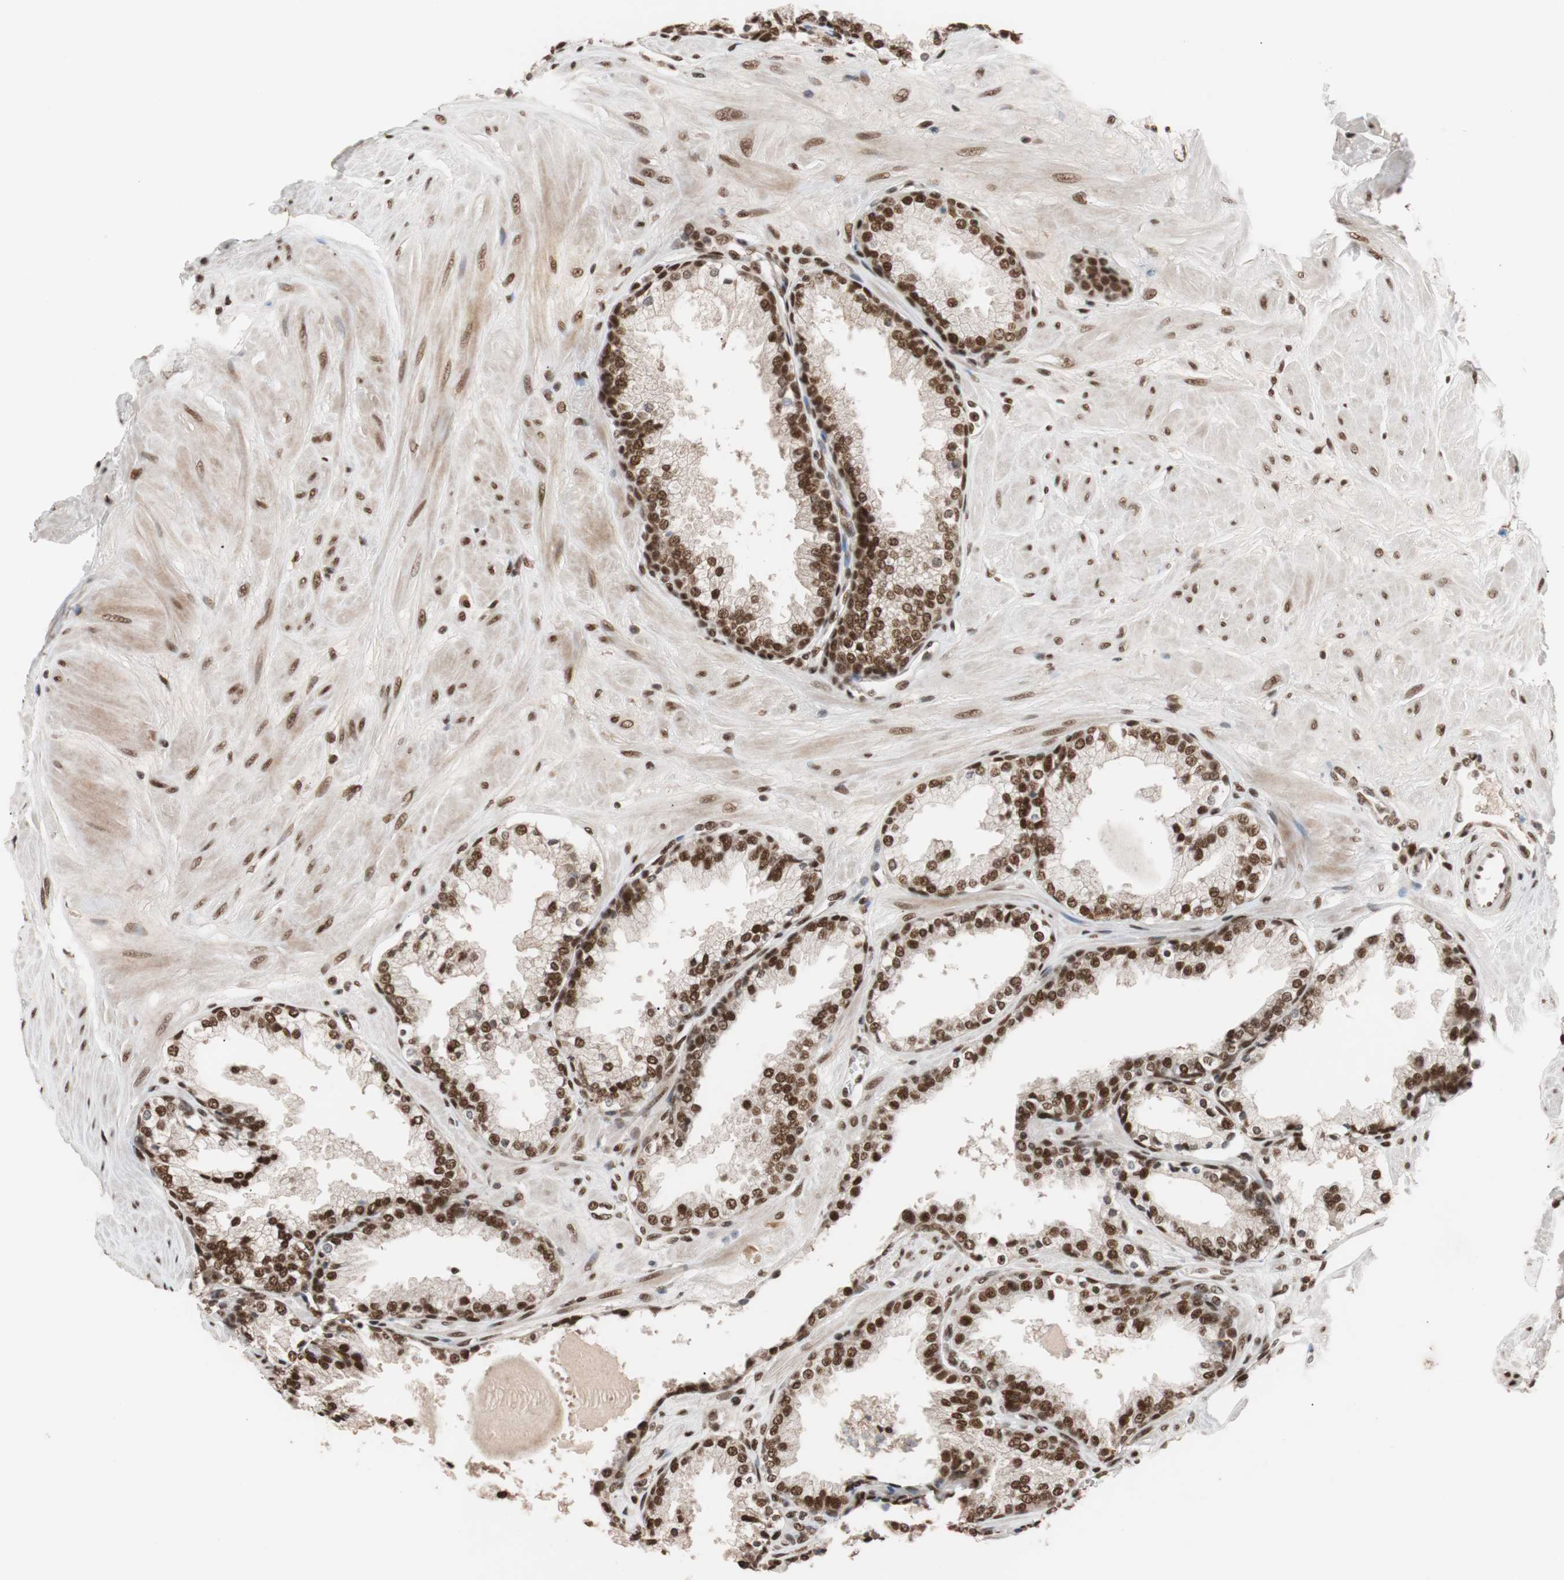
{"staining": {"intensity": "strong", "quantity": ">75%", "location": "nuclear"}, "tissue": "prostate", "cell_type": "Glandular cells", "image_type": "normal", "snomed": [{"axis": "morphology", "description": "Normal tissue, NOS"}, {"axis": "topography", "description": "Prostate"}], "caption": "Strong nuclear expression is identified in about >75% of glandular cells in normal prostate.", "gene": "CHAMP1", "patient": {"sex": "male", "age": 51}}